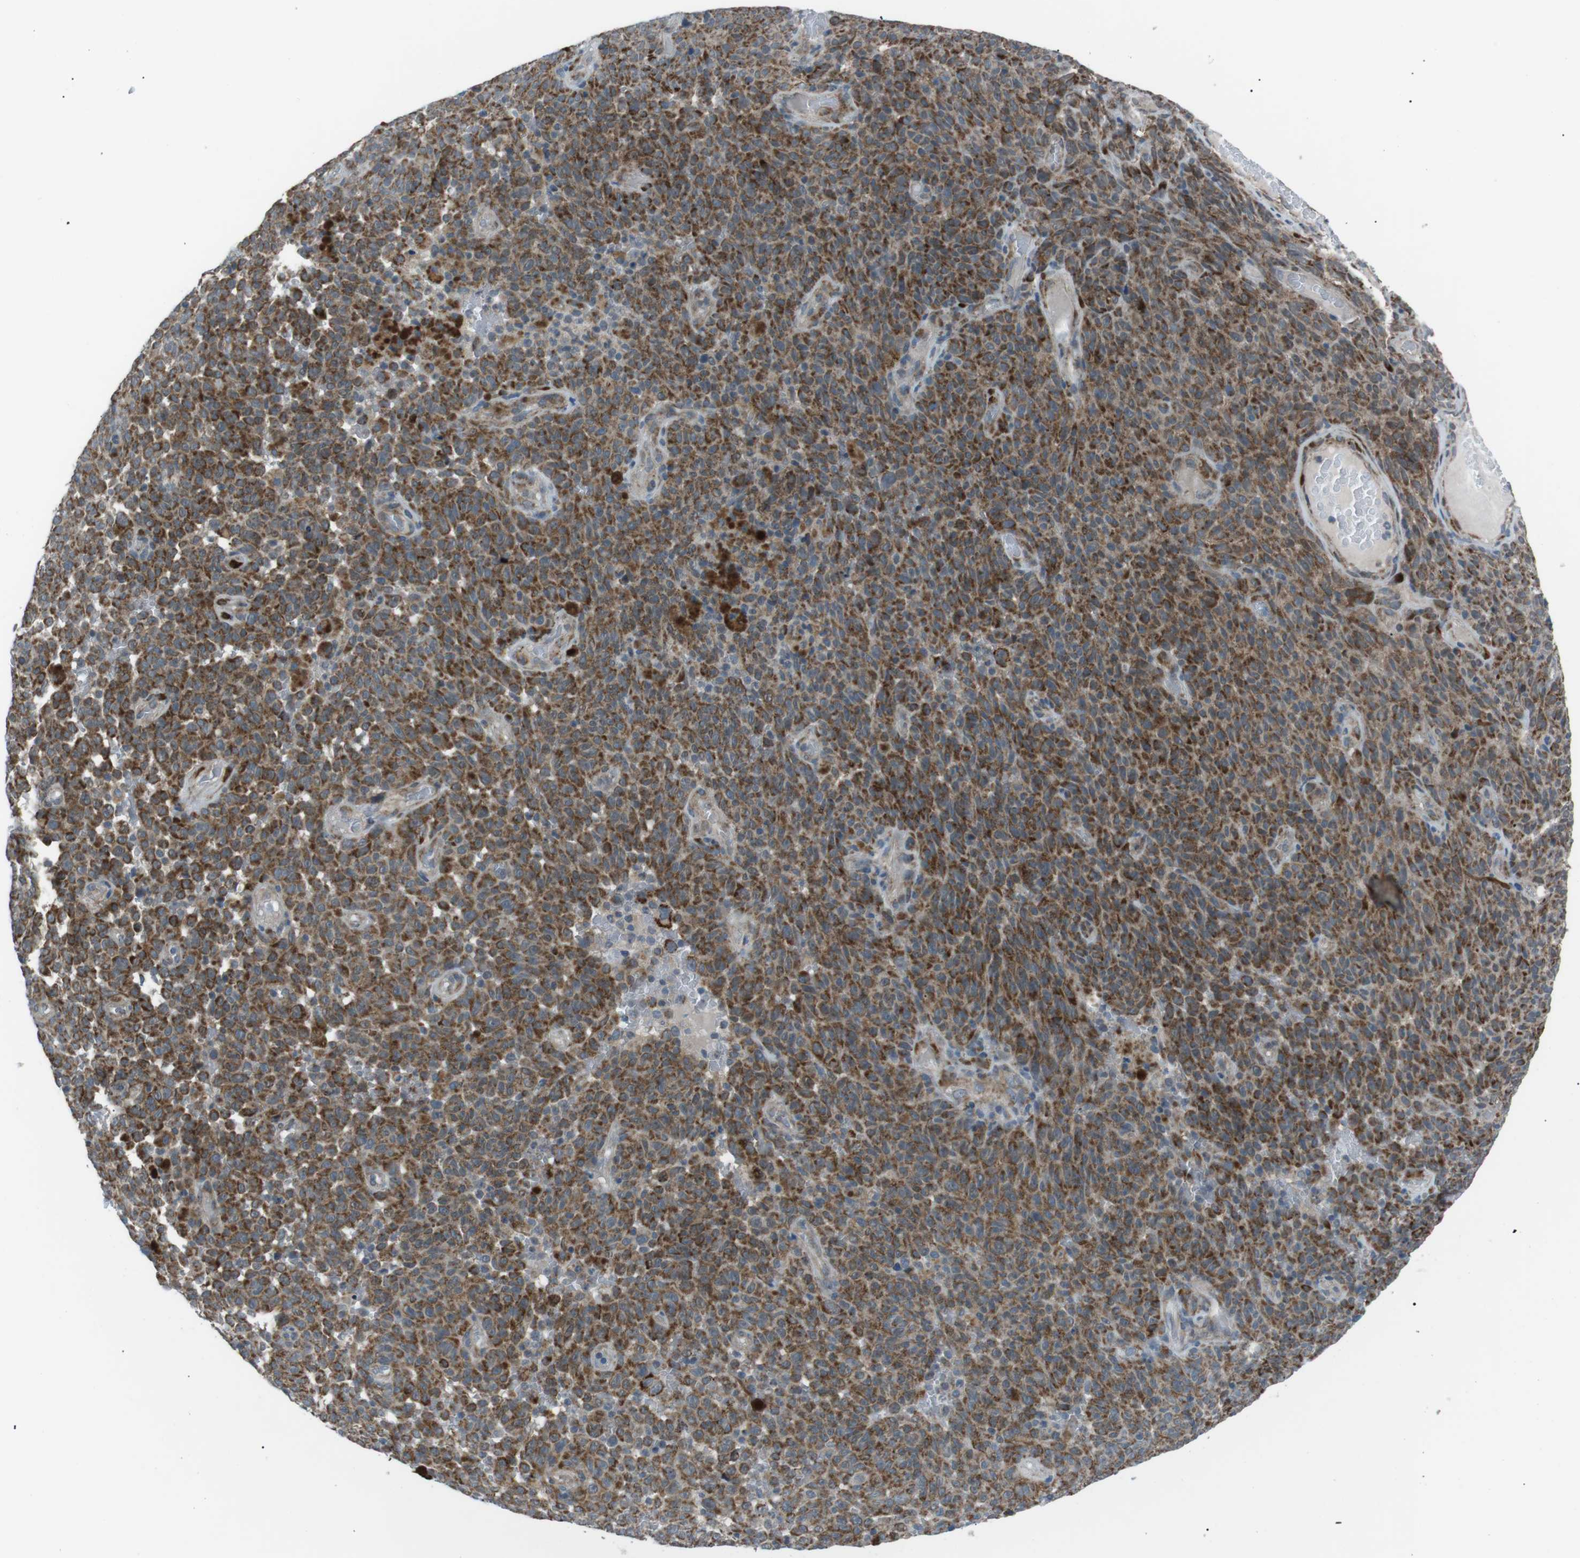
{"staining": {"intensity": "moderate", "quantity": ">75%", "location": "cytoplasmic/membranous"}, "tissue": "melanoma", "cell_type": "Tumor cells", "image_type": "cancer", "snomed": [{"axis": "morphology", "description": "Malignant melanoma, NOS"}, {"axis": "topography", "description": "Skin"}], "caption": "Immunohistochemistry (IHC) photomicrograph of neoplastic tissue: malignant melanoma stained using immunohistochemistry demonstrates medium levels of moderate protein expression localized specifically in the cytoplasmic/membranous of tumor cells, appearing as a cytoplasmic/membranous brown color.", "gene": "ARID5B", "patient": {"sex": "female", "age": 82}}